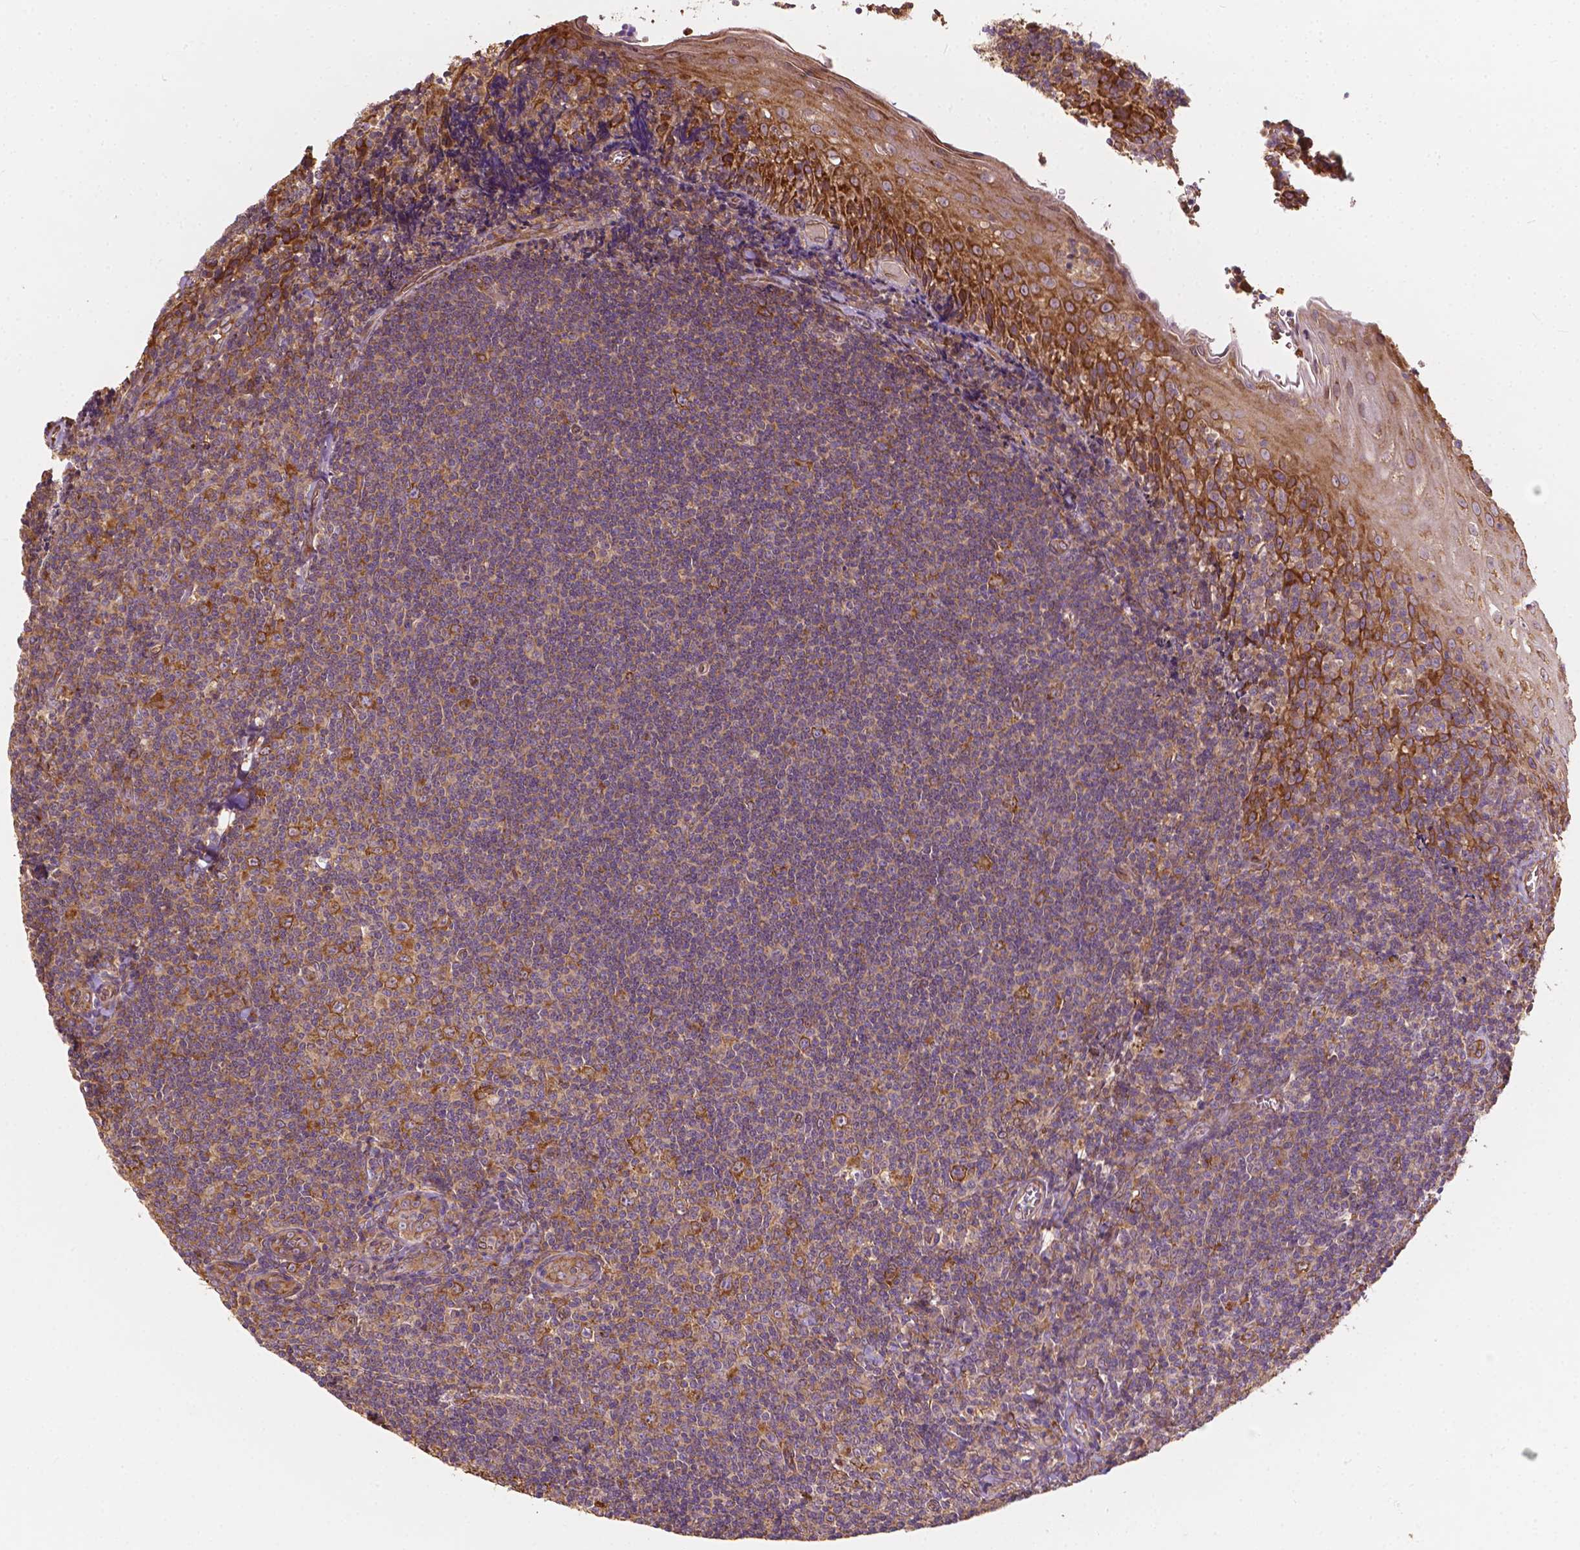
{"staining": {"intensity": "strong", "quantity": "25%-75%", "location": "cytoplasmic/membranous"}, "tissue": "tonsil", "cell_type": "Germinal center cells", "image_type": "normal", "snomed": [{"axis": "morphology", "description": "Normal tissue, NOS"}, {"axis": "morphology", "description": "Inflammation, NOS"}, {"axis": "topography", "description": "Tonsil"}], "caption": "DAB immunohistochemical staining of unremarkable human tonsil exhibits strong cytoplasmic/membranous protein expression in approximately 25%-75% of germinal center cells. Nuclei are stained in blue.", "gene": "G3BP1", "patient": {"sex": "female", "age": 31}}